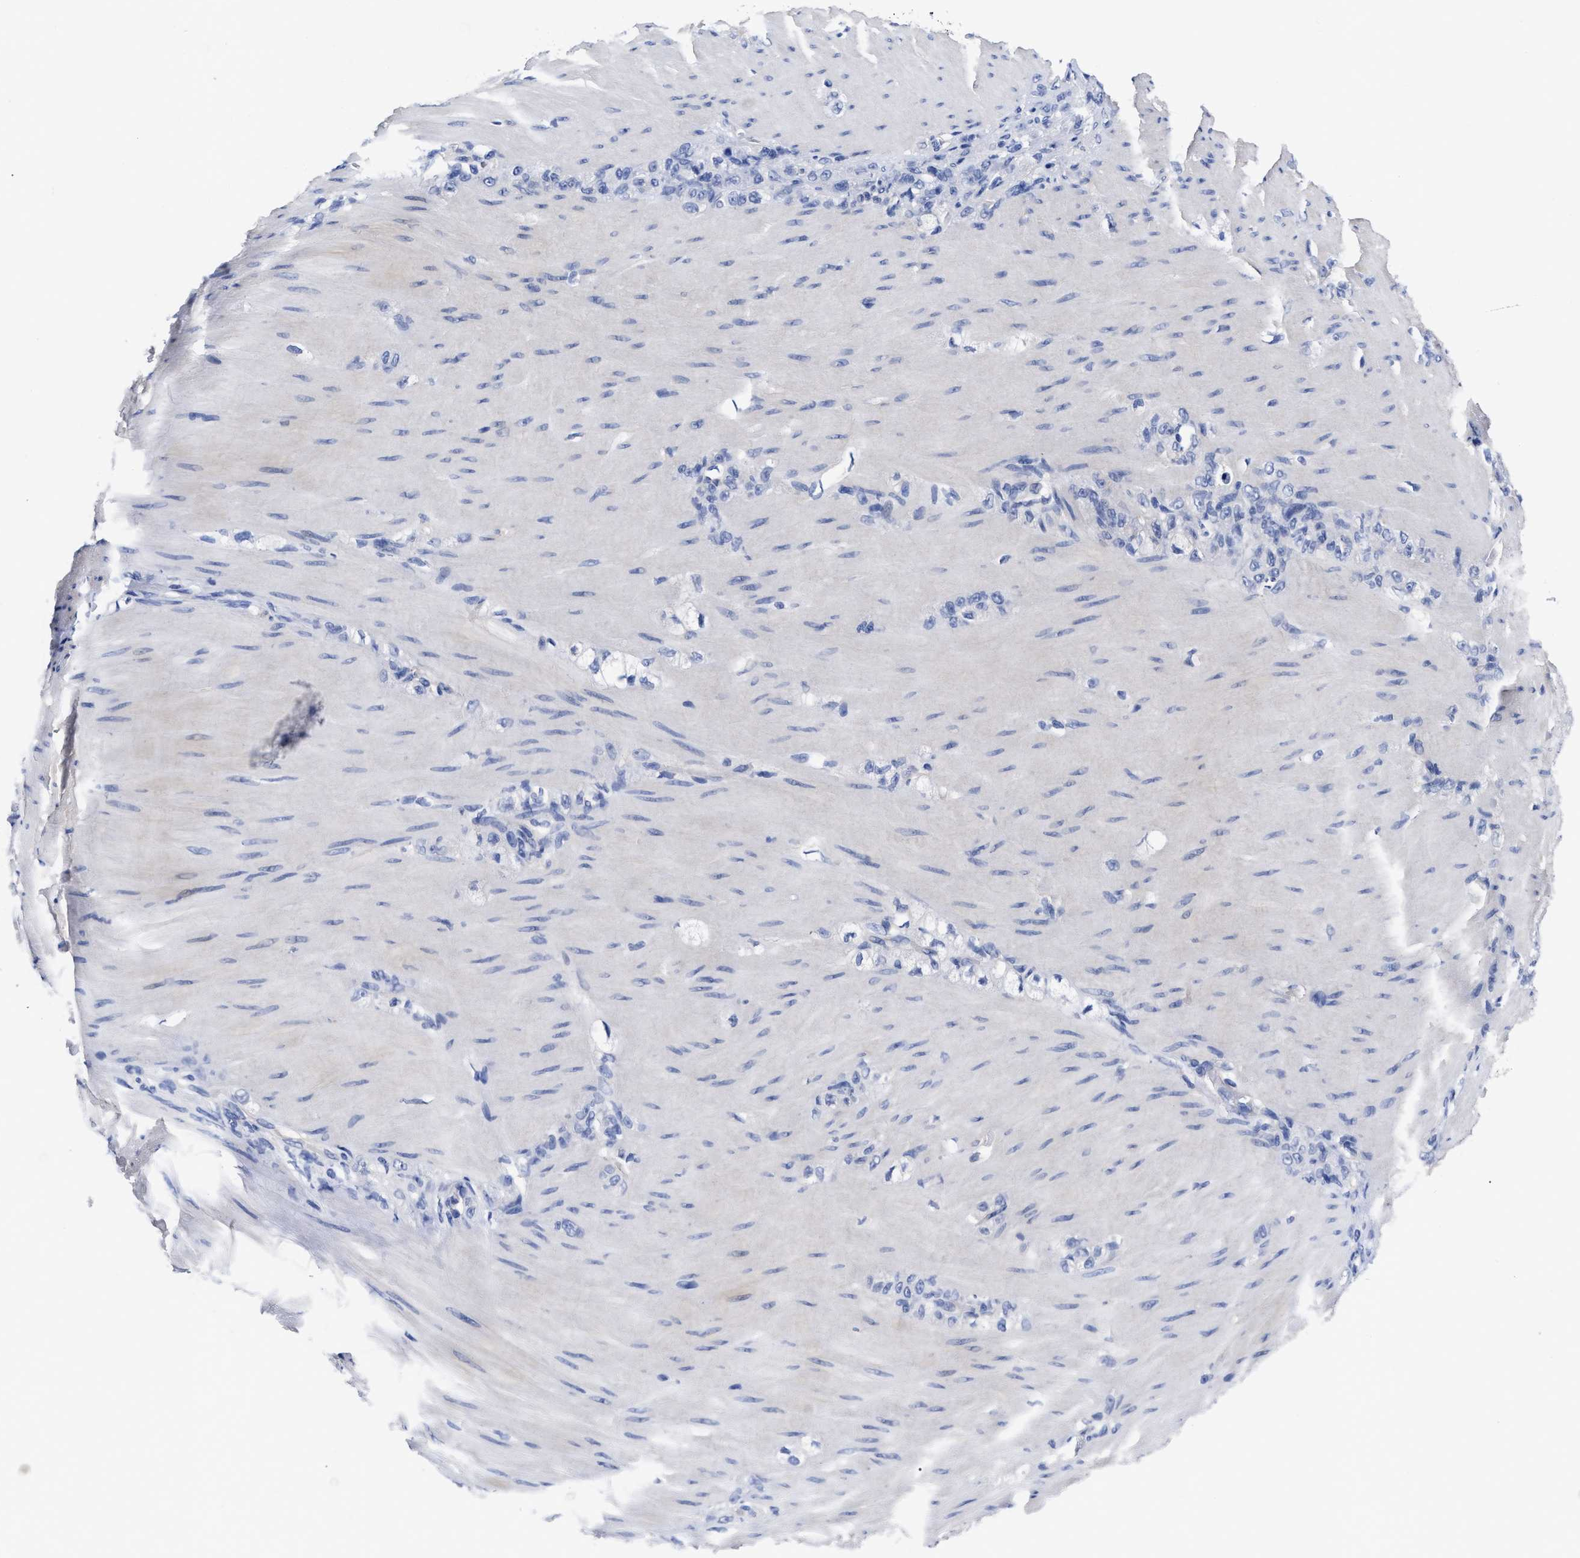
{"staining": {"intensity": "negative", "quantity": "none", "location": "none"}, "tissue": "stomach cancer", "cell_type": "Tumor cells", "image_type": "cancer", "snomed": [{"axis": "morphology", "description": "Normal tissue, NOS"}, {"axis": "morphology", "description": "Adenocarcinoma, NOS"}, {"axis": "topography", "description": "Stomach"}], "caption": "High magnification brightfield microscopy of adenocarcinoma (stomach) stained with DAB (3,3'-diaminobenzidine) (brown) and counterstained with hematoxylin (blue): tumor cells show no significant expression. The staining was performed using DAB to visualize the protein expression in brown, while the nuclei were stained in blue with hematoxylin (Magnification: 20x).", "gene": "IRAG2", "patient": {"sex": "male", "age": 82}}